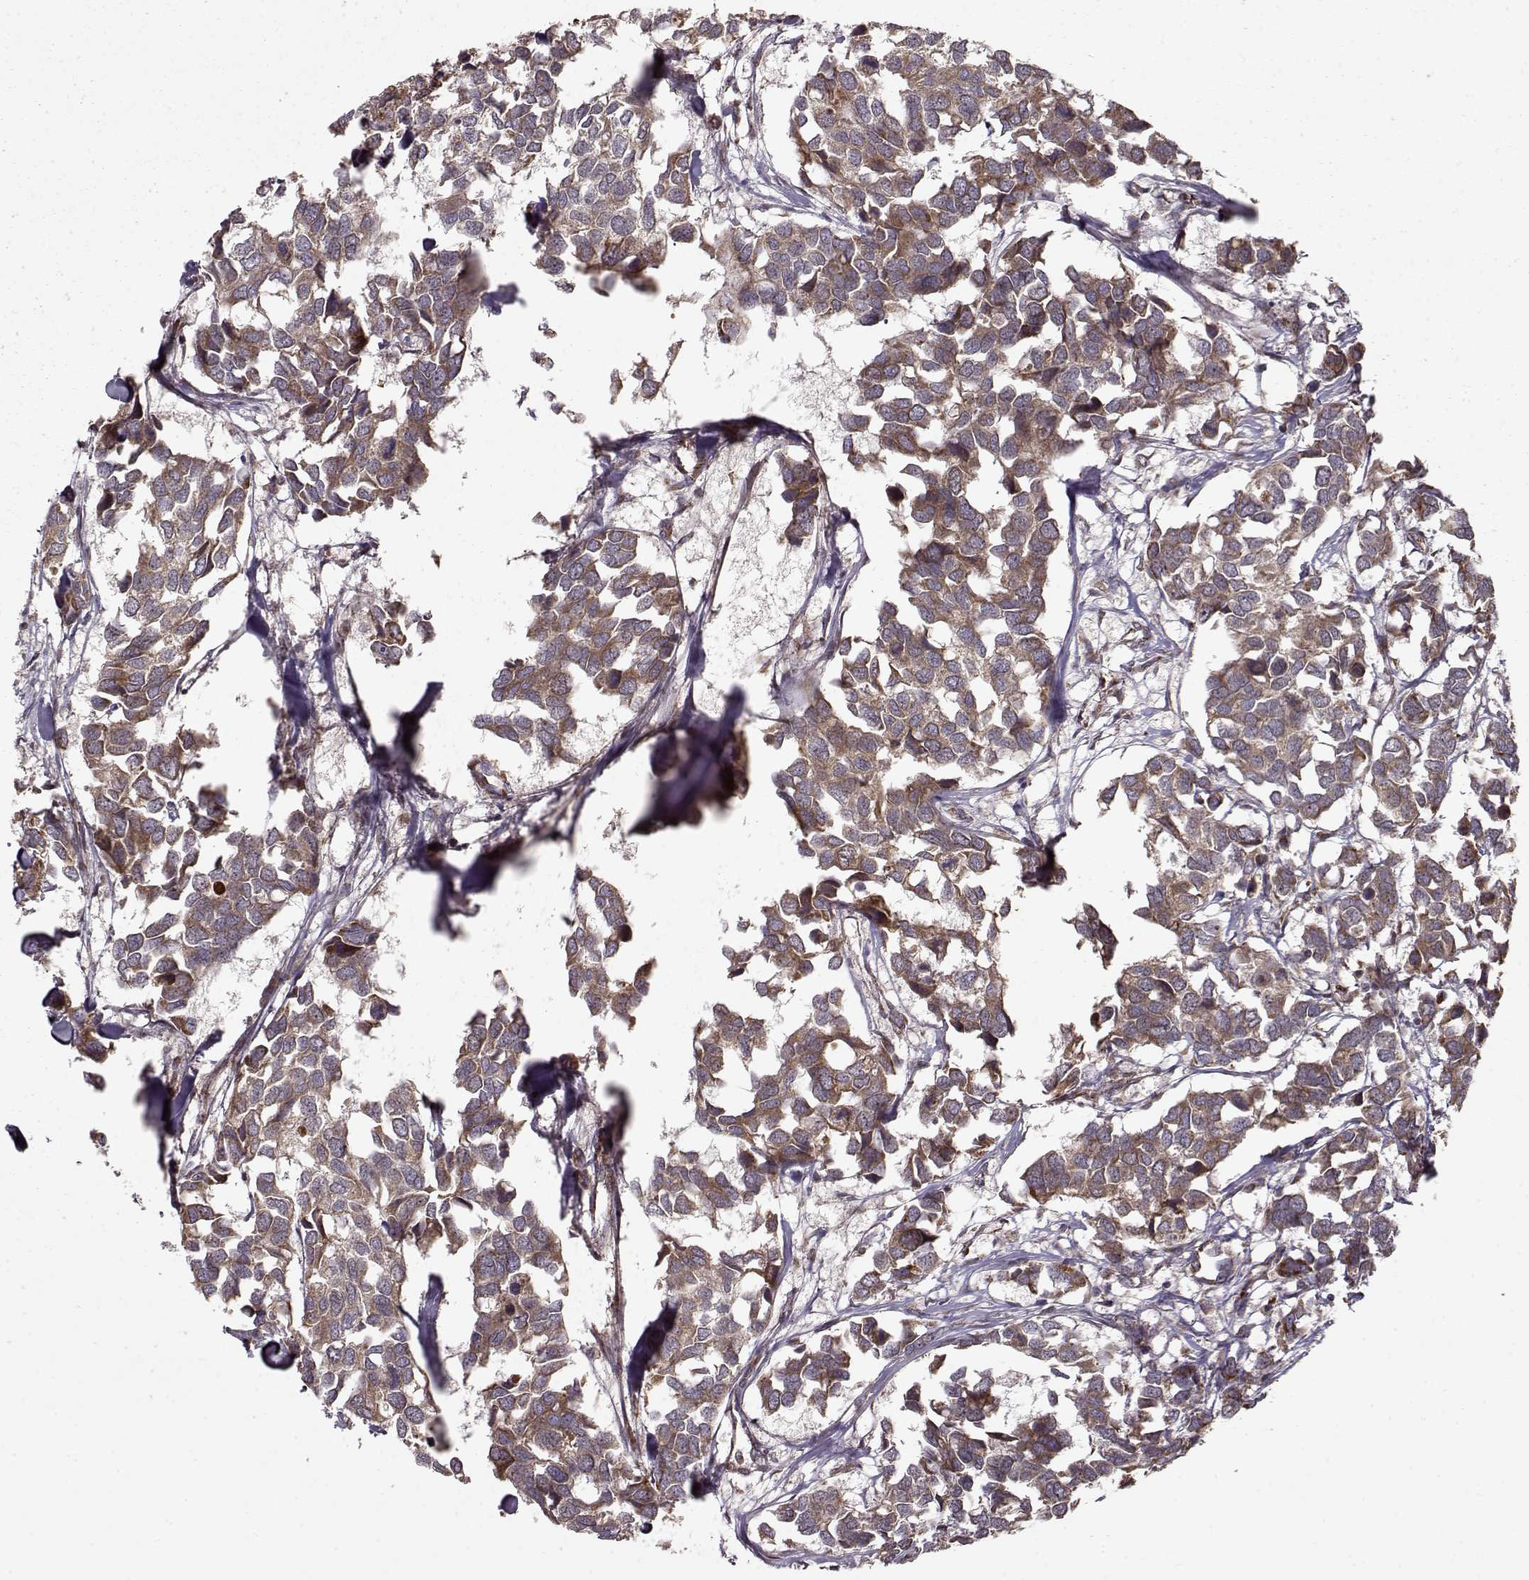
{"staining": {"intensity": "moderate", "quantity": ">75%", "location": "cytoplasmic/membranous"}, "tissue": "breast cancer", "cell_type": "Tumor cells", "image_type": "cancer", "snomed": [{"axis": "morphology", "description": "Duct carcinoma"}, {"axis": "topography", "description": "Breast"}], "caption": "Protein expression analysis of human breast cancer (intraductal carcinoma) reveals moderate cytoplasmic/membranous positivity in approximately >75% of tumor cells. The protein of interest is stained brown, and the nuclei are stained in blue (DAB (3,3'-diaminobenzidine) IHC with brightfield microscopy, high magnification).", "gene": "CMTM3", "patient": {"sex": "female", "age": 83}}